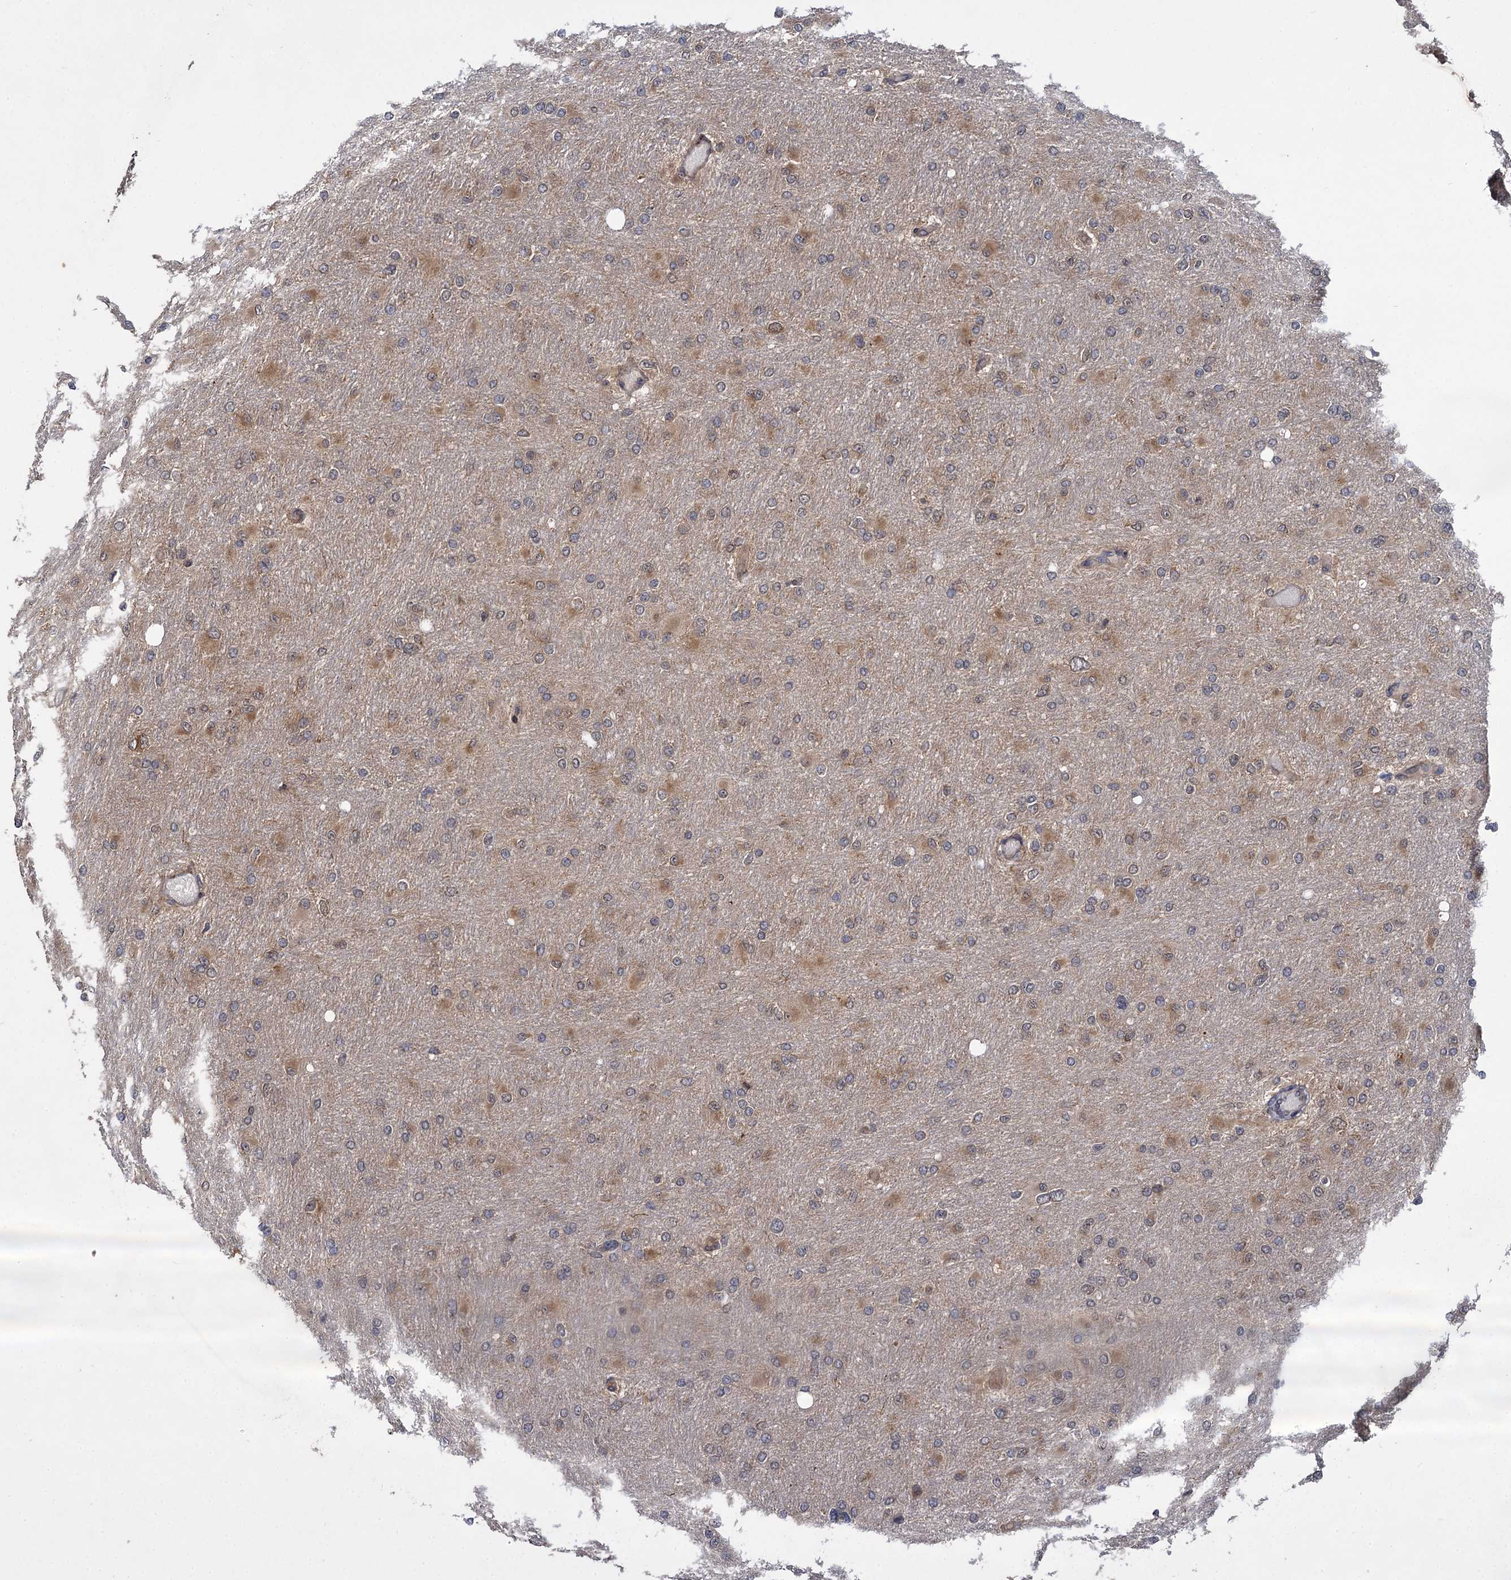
{"staining": {"intensity": "weak", "quantity": "25%-75%", "location": "cytoplasmic/membranous"}, "tissue": "glioma", "cell_type": "Tumor cells", "image_type": "cancer", "snomed": [{"axis": "morphology", "description": "Glioma, malignant, High grade"}, {"axis": "topography", "description": "Cerebral cortex"}], "caption": "Human glioma stained for a protein (brown) exhibits weak cytoplasmic/membranous positive staining in approximately 25%-75% of tumor cells.", "gene": "INPPL1", "patient": {"sex": "female", "age": 36}}